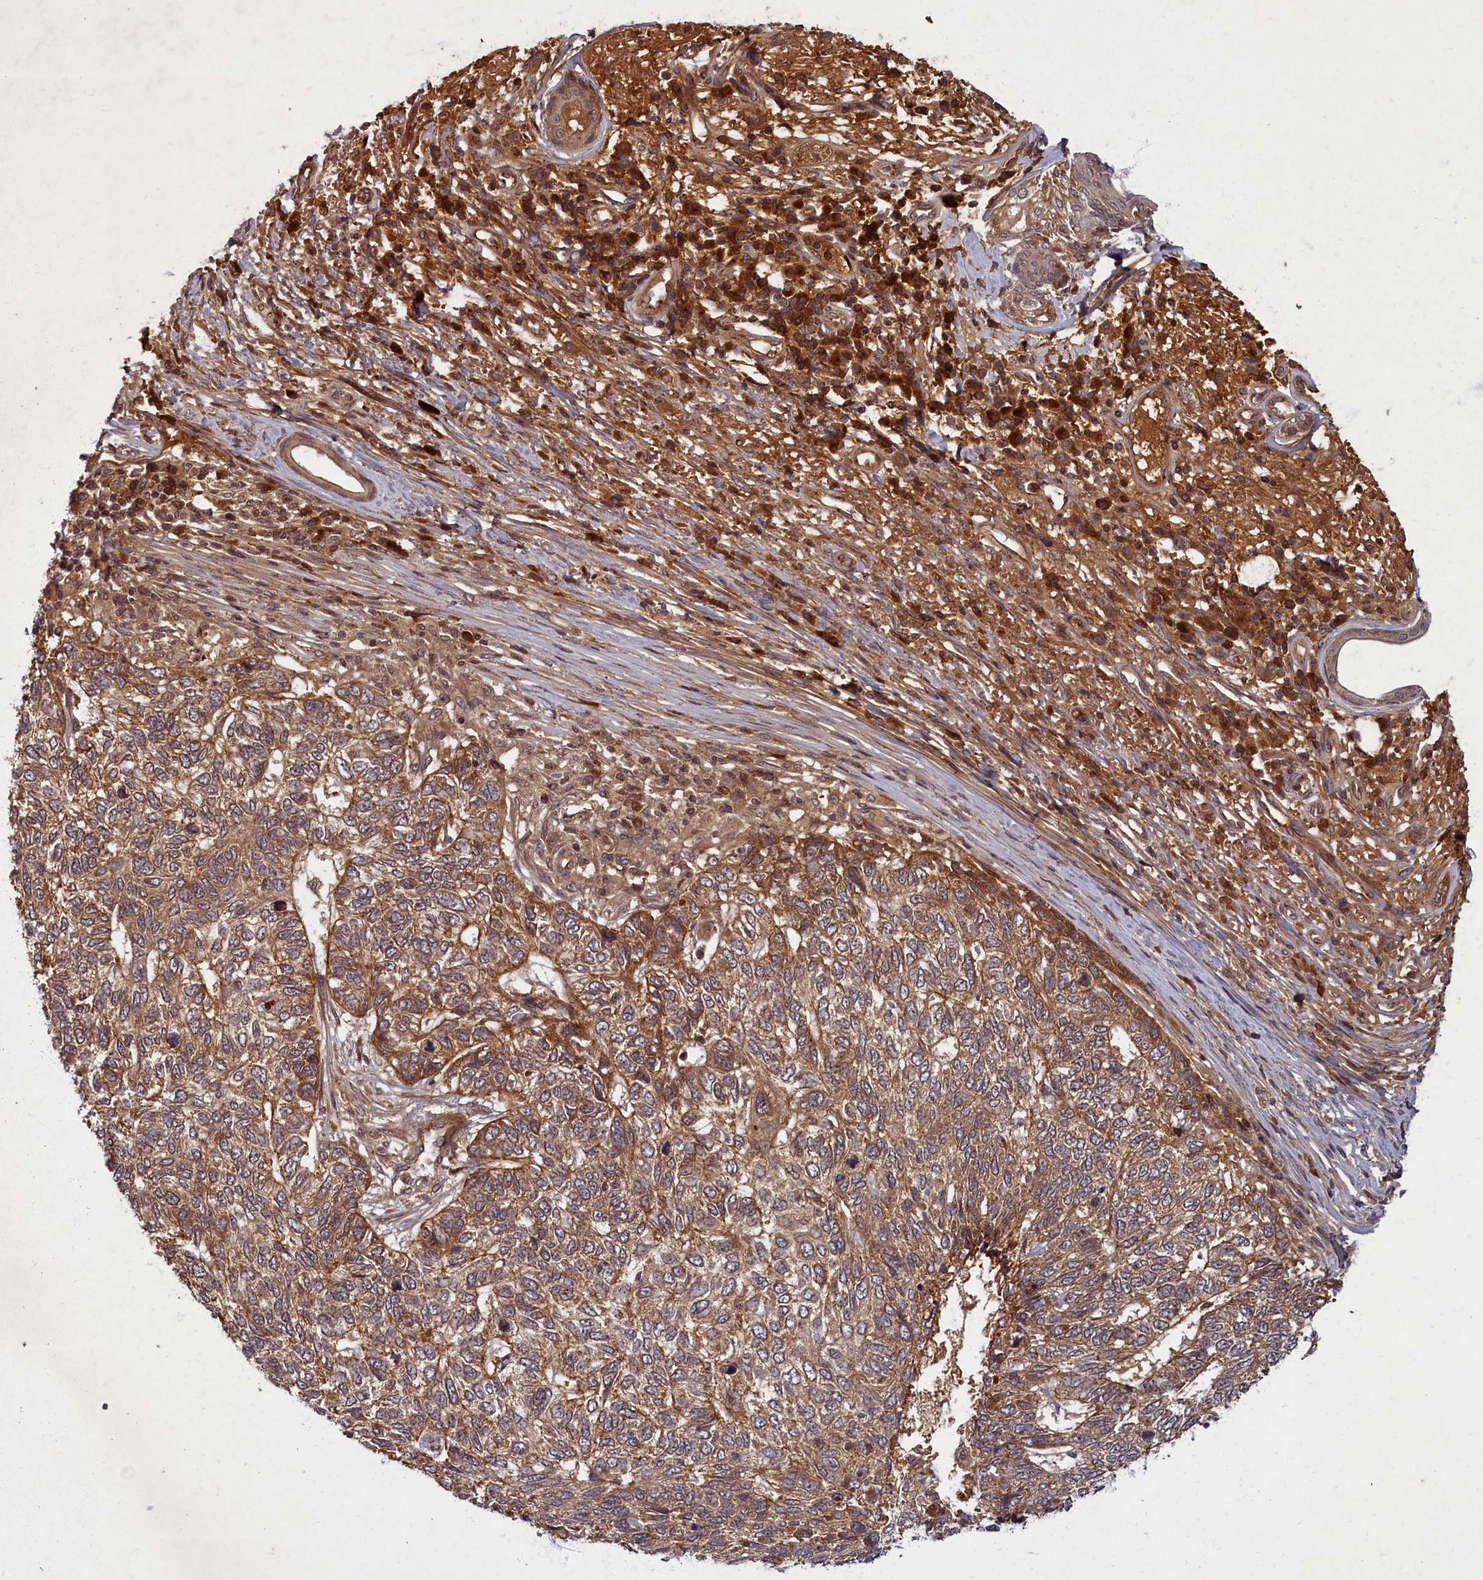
{"staining": {"intensity": "moderate", "quantity": ">75%", "location": "cytoplasmic/membranous"}, "tissue": "skin cancer", "cell_type": "Tumor cells", "image_type": "cancer", "snomed": [{"axis": "morphology", "description": "Basal cell carcinoma"}, {"axis": "topography", "description": "Skin"}], "caption": "This histopathology image shows IHC staining of basal cell carcinoma (skin), with medium moderate cytoplasmic/membranous positivity in approximately >75% of tumor cells.", "gene": "BICD1", "patient": {"sex": "female", "age": 65}}